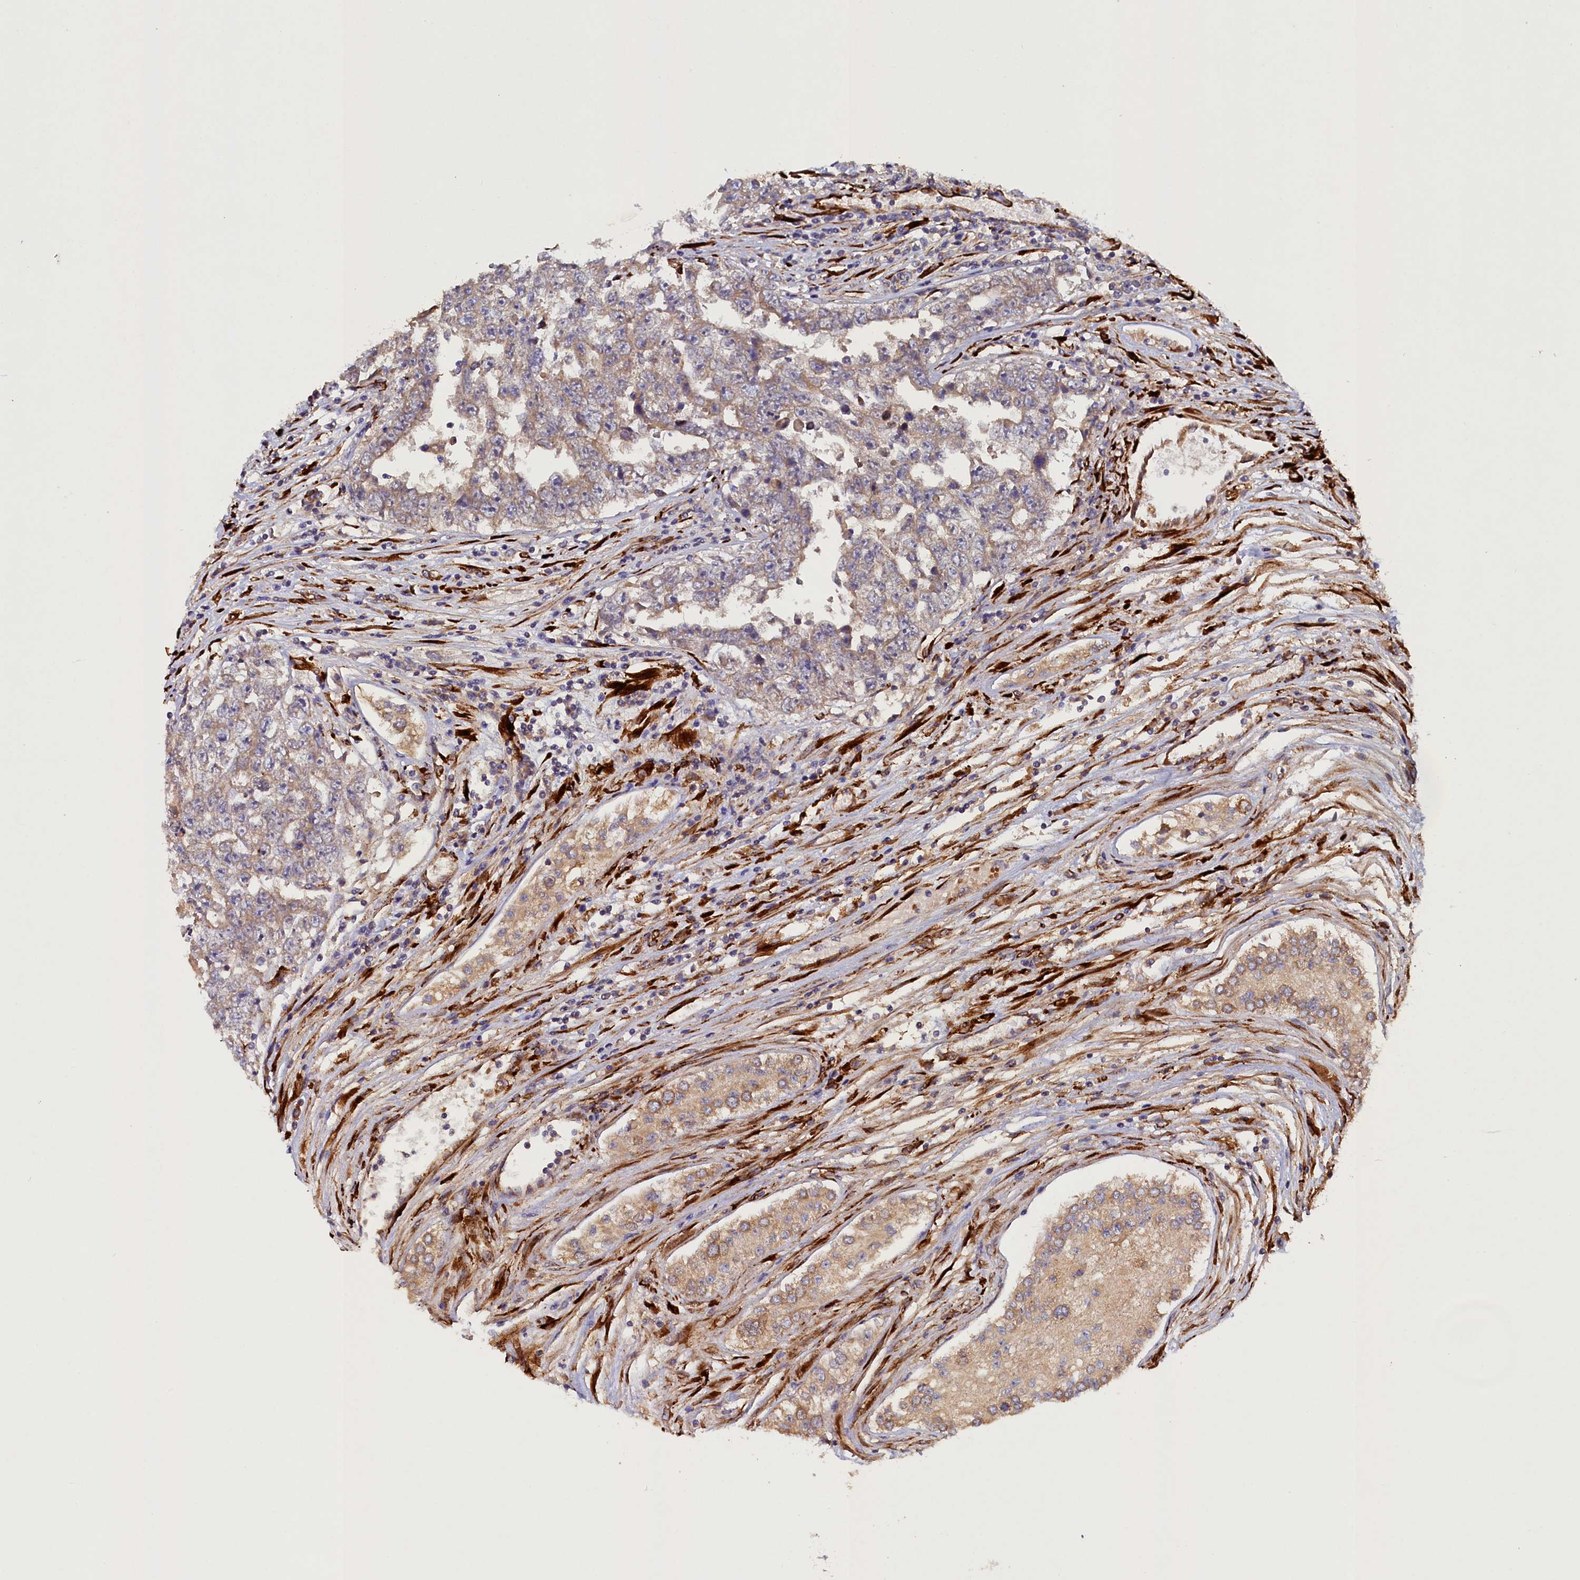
{"staining": {"intensity": "weak", "quantity": ">75%", "location": "cytoplasmic/membranous"}, "tissue": "testis cancer", "cell_type": "Tumor cells", "image_type": "cancer", "snomed": [{"axis": "morphology", "description": "Carcinoma, Embryonal, NOS"}, {"axis": "topography", "description": "Testis"}], "caption": "DAB immunohistochemical staining of testis cancer reveals weak cytoplasmic/membranous protein positivity in about >75% of tumor cells. (Brightfield microscopy of DAB IHC at high magnification).", "gene": "ARRDC4", "patient": {"sex": "male", "age": 25}}